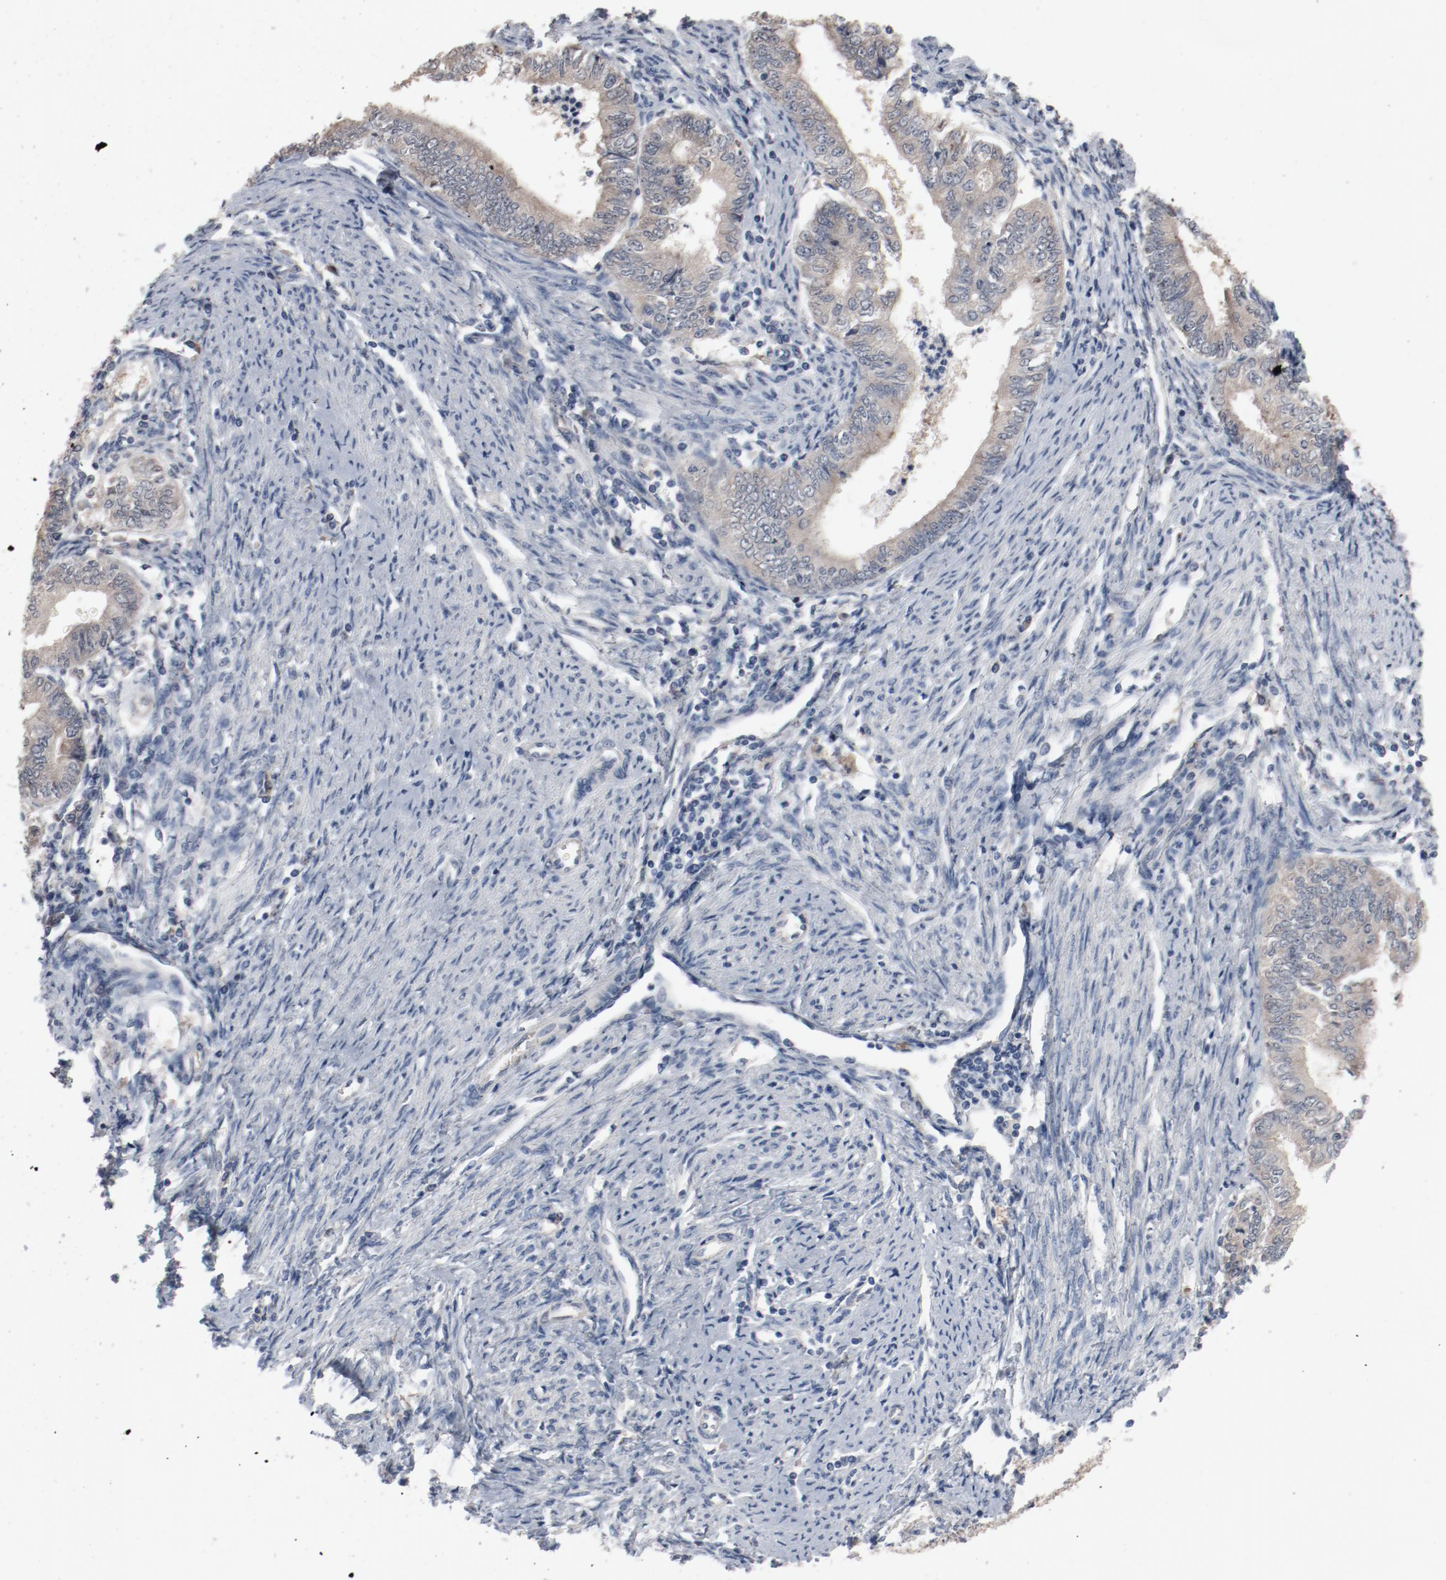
{"staining": {"intensity": "weak", "quantity": ">75%", "location": "cytoplasmic/membranous"}, "tissue": "endometrial cancer", "cell_type": "Tumor cells", "image_type": "cancer", "snomed": [{"axis": "morphology", "description": "Adenocarcinoma, NOS"}, {"axis": "topography", "description": "Endometrium"}], "caption": "This image shows endometrial cancer stained with immunohistochemistry to label a protein in brown. The cytoplasmic/membranous of tumor cells show weak positivity for the protein. Nuclei are counter-stained blue.", "gene": "DNAL4", "patient": {"sex": "female", "age": 66}}